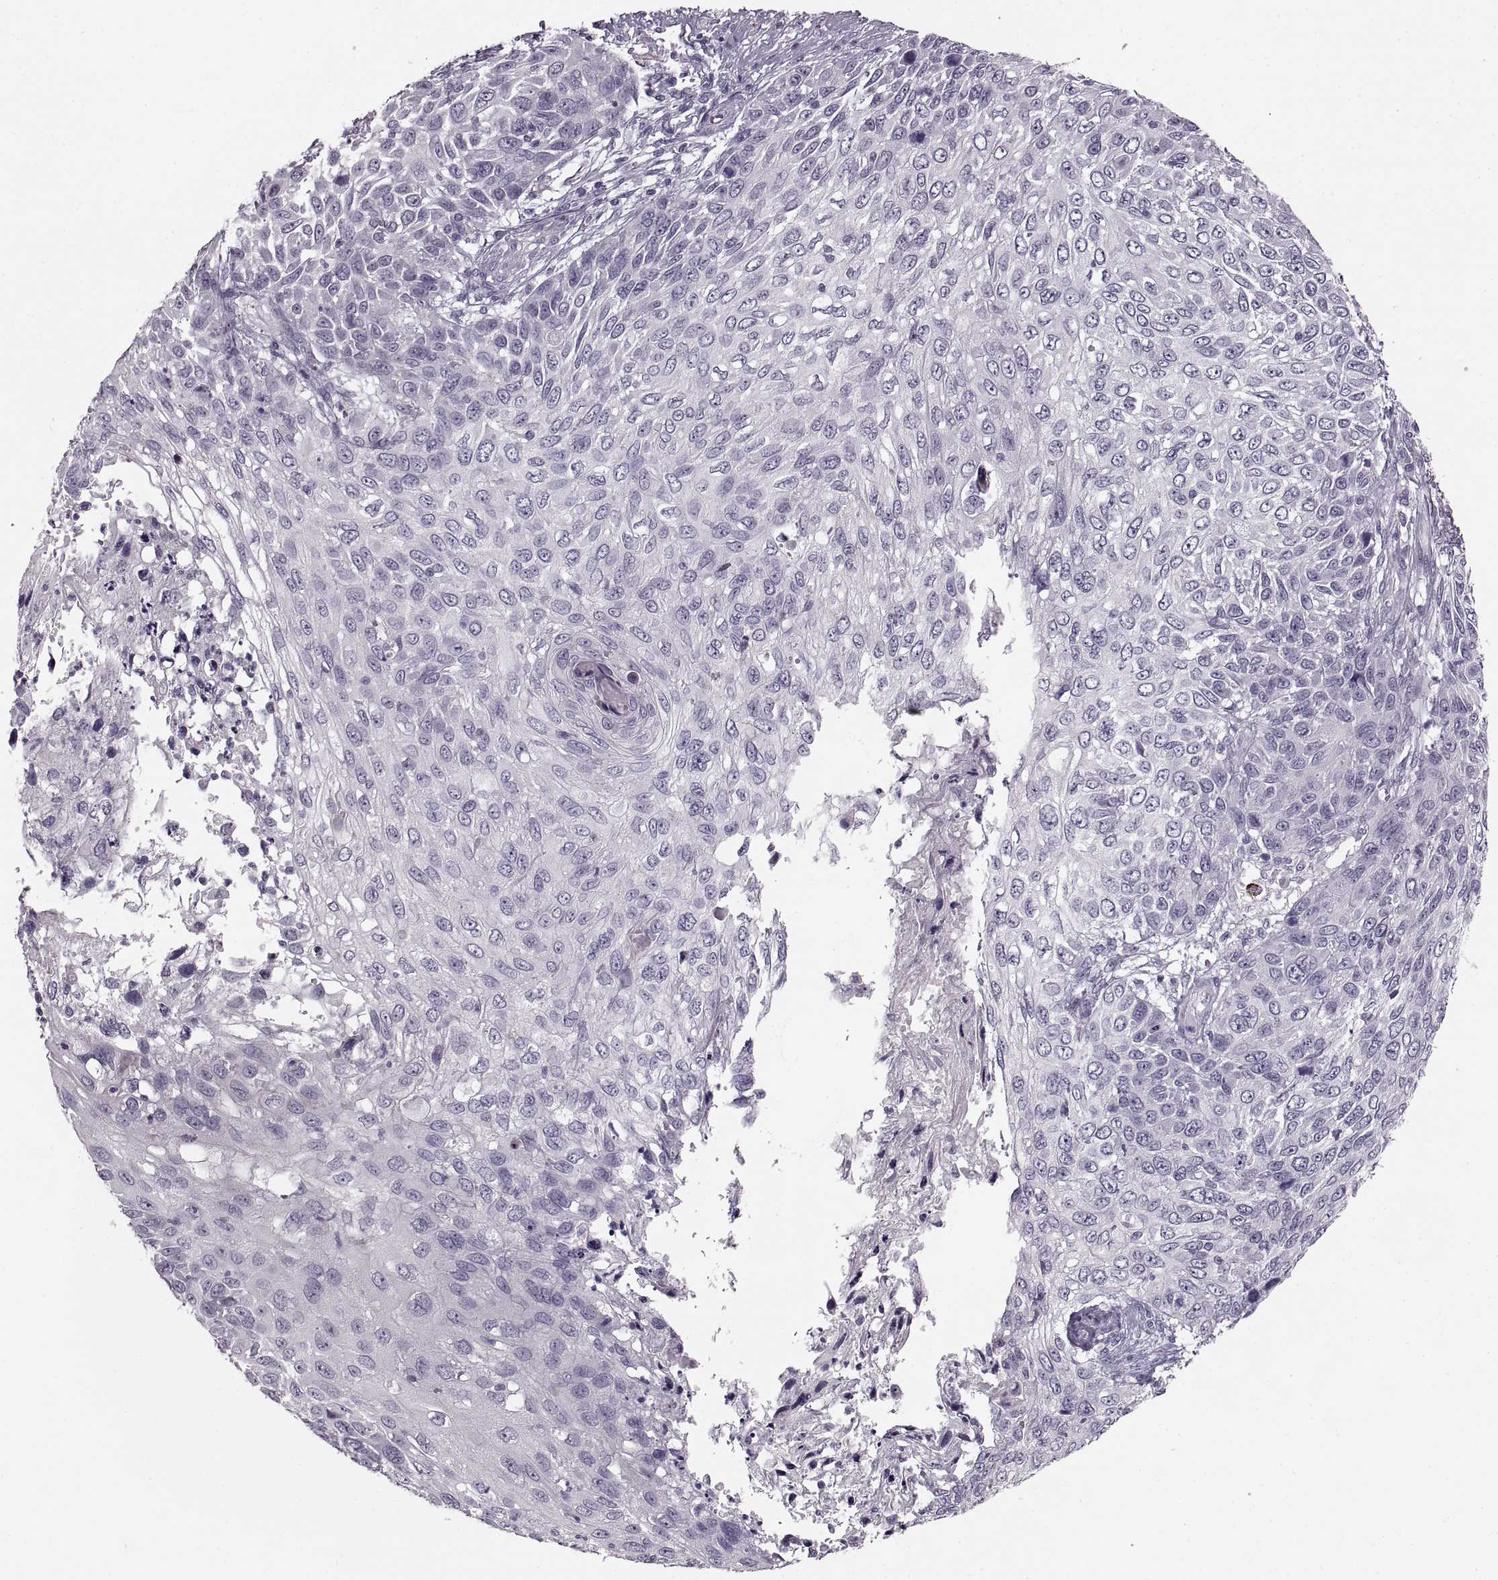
{"staining": {"intensity": "negative", "quantity": "none", "location": "none"}, "tissue": "skin cancer", "cell_type": "Tumor cells", "image_type": "cancer", "snomed": [{"axis": "morphology", "description": "Squamous cell carcinoma, NOS"}, {"axis": "topography", "description": "Skin"}], "caption": "Tumor cells show no significant protein staining in skin cancer.", "gene": "CNTN1", "patient": {"sex": "male", "age": 92}}